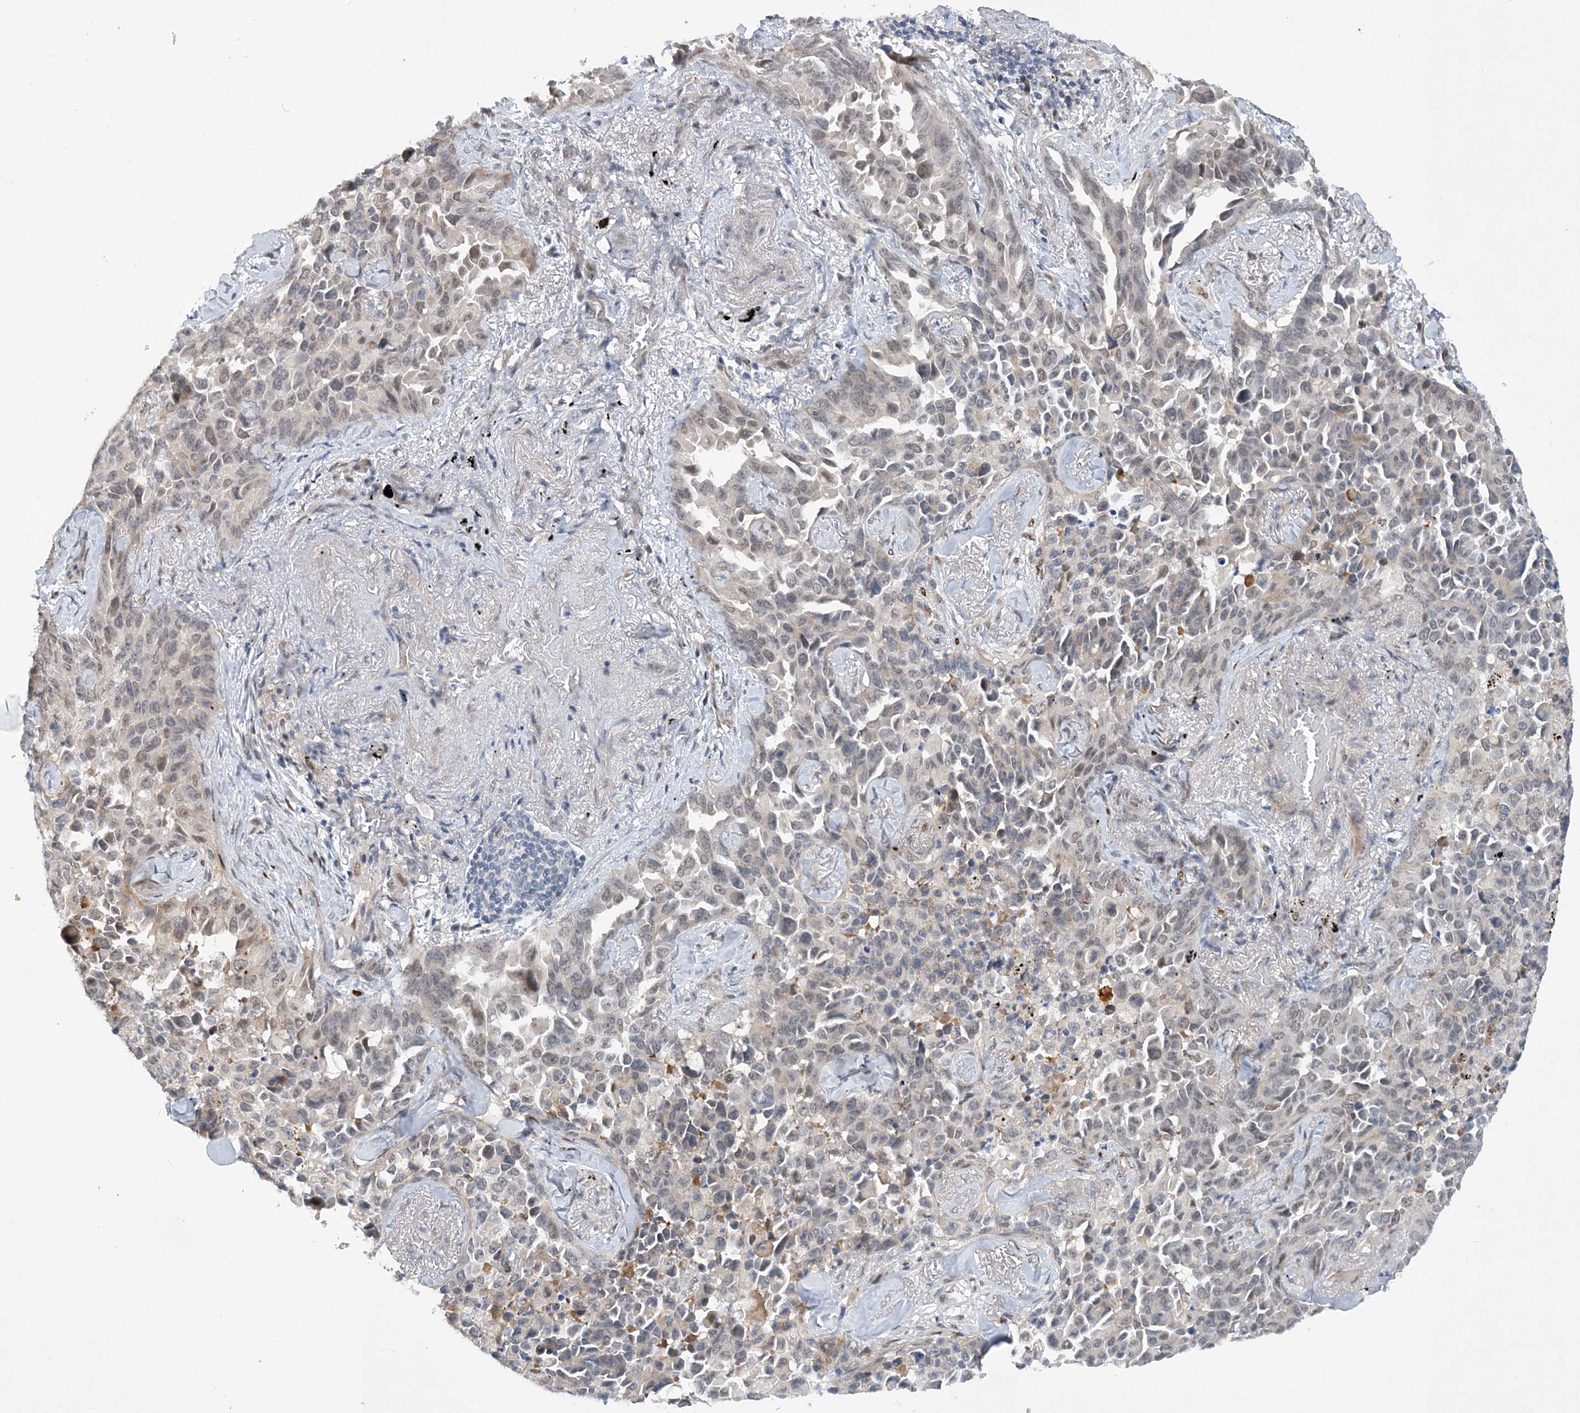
{"staining": {"intensity": "weak", "quantity": "<25%", "location": "nuclear"}, "tissue": "lung cancer", "cell_type": "Tumor cells", "image_type": "cancer", "snomed": [{"axis": "morphology", "description": "Adenocarcinoma, NOS"}, {"axis": "topography", "description": "Lung"}], "caption": "Protein analysis of adenocarcinoma (lung) displays no significant positivity in tumor cells.", "gene": "FAM217A", "patient": {"sex": "female", "age": 67}}